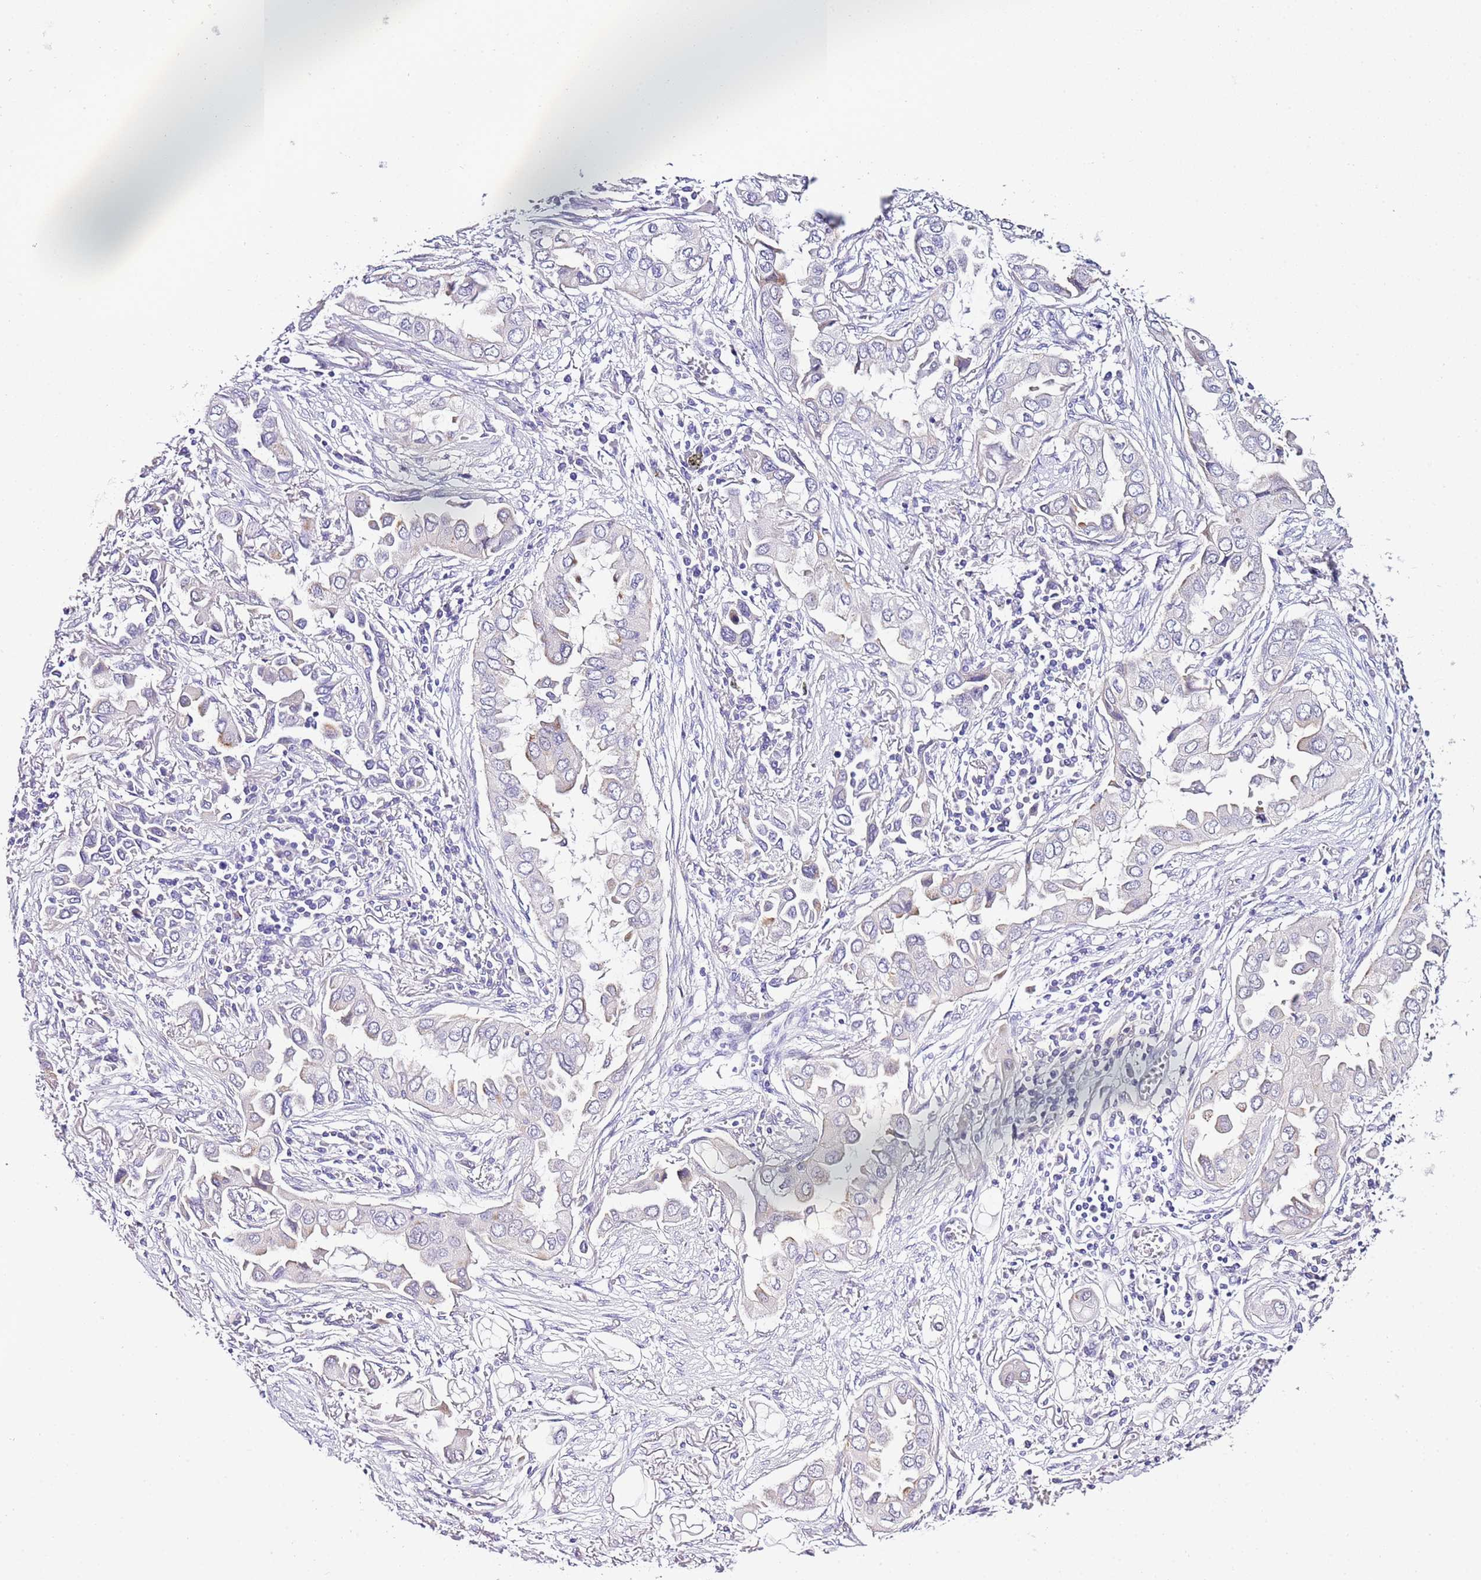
{"staining": {"intensity": "negative", "quantity": "none", "location": "none"}, "tissue": "lung cancer", "cell_type": "Tumor cells", "image_type": "cancer", "snomed": [{"axis": "morphology", "description": "Adenocarcinoma, NOS"}, {"axis": "topography", "description": "Lung"}], "caption": "The image exhibits no significant staining in tumor cells of adenocarcinoma (lung).", "gene": "HGD", "patient": {"sex": "female", "age": 76}}